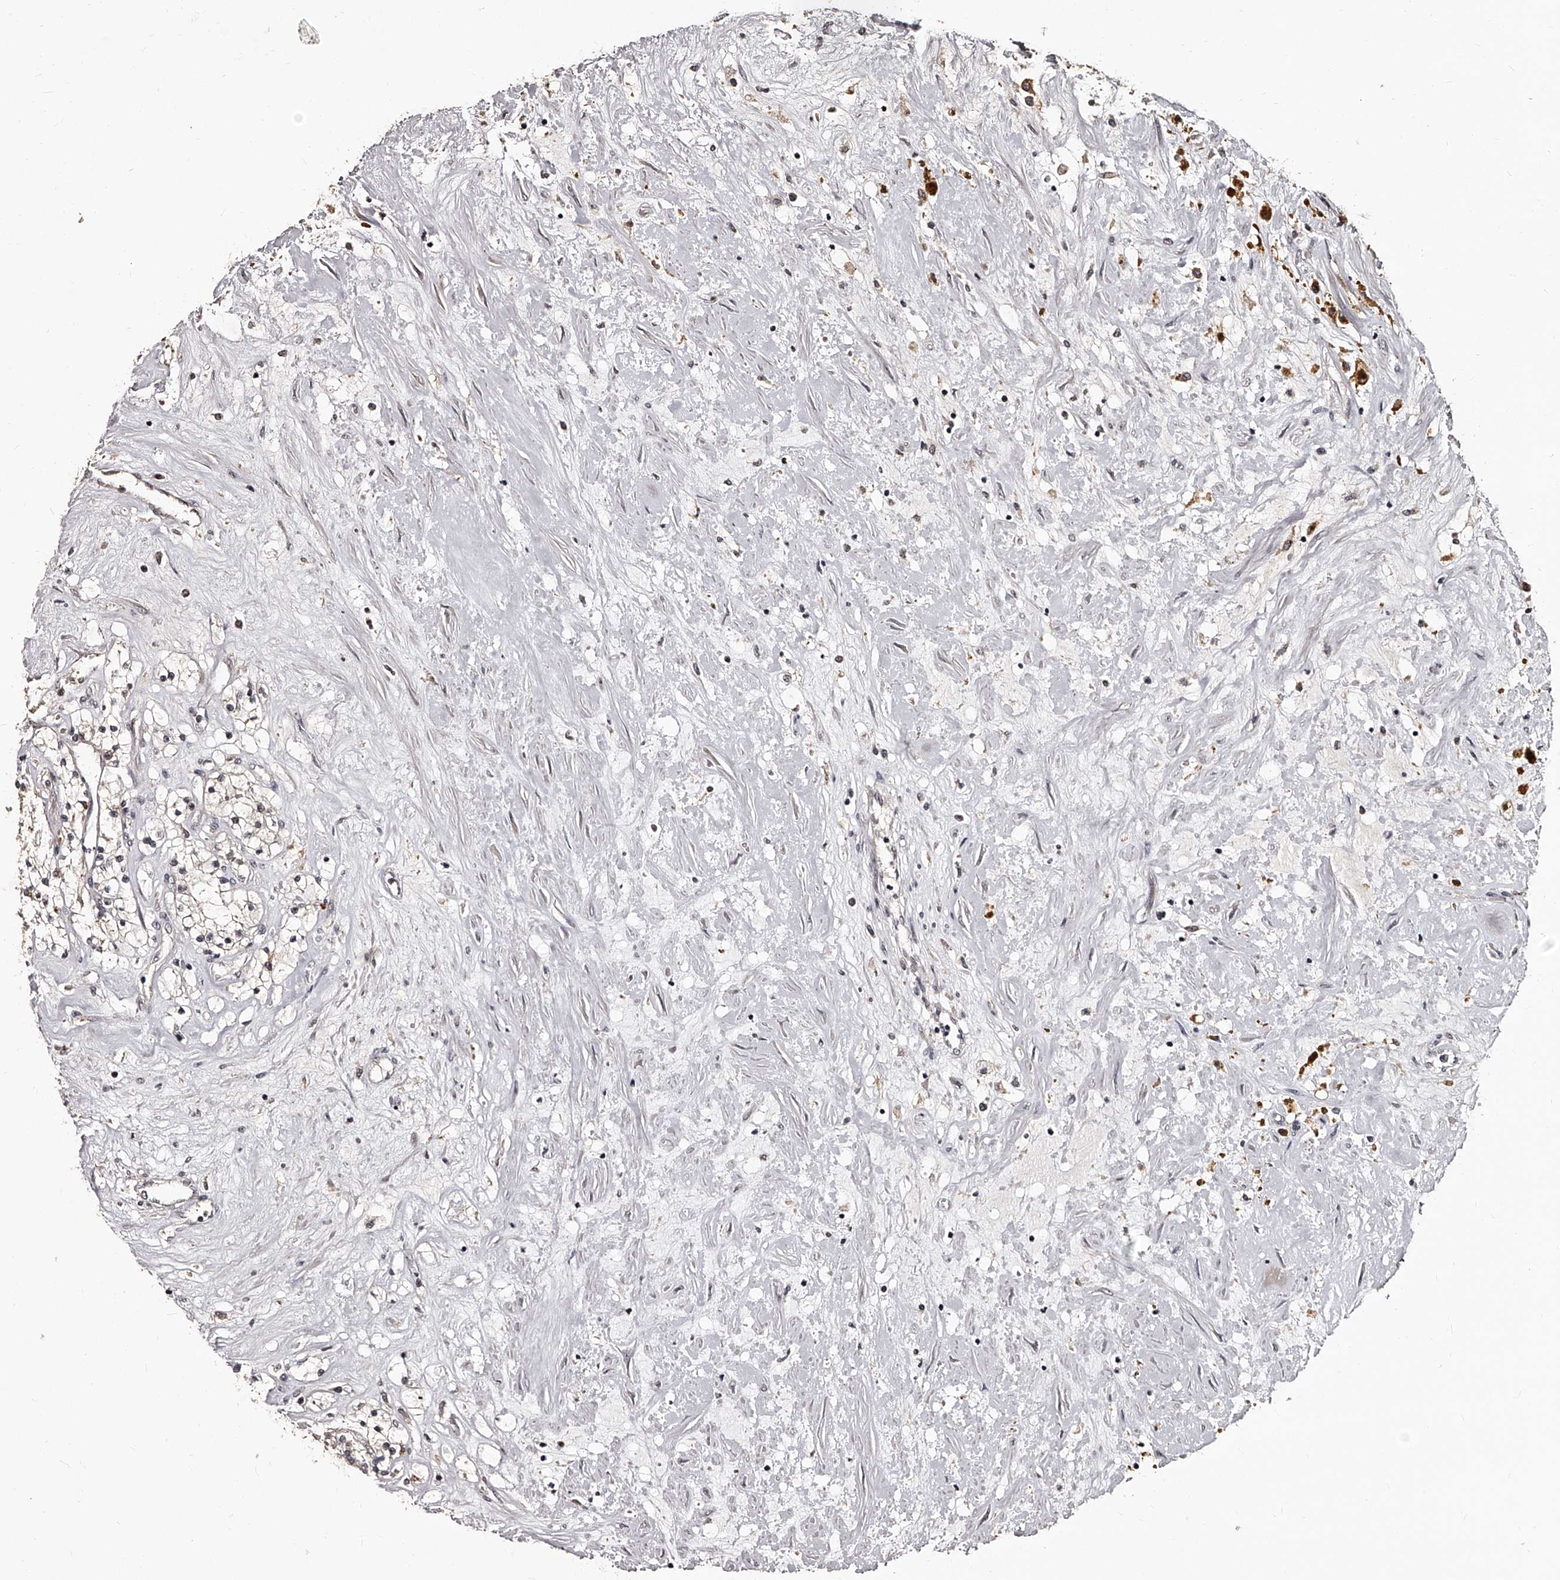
{"staining": {"intensity": "weak", "quantity": "25%-75%", "location": "cytoplasmic/membranous"}, "tissue": "renal cancer", "cell_type": "Tumor cells", "image_type": "cancer", "snomed": [{"axis": "morphology", "description": "Normal tissue, NOS"}, {"axis": "morphology", "description": "Adenocarcinoma, NOS"}, {"axis": "topography", "description": "Kidney"}], "caption": "DAB (3,3'-diaminobenzidine) immunohistochemical staining of renal adenocarcinoma reveals weak cytoplasmic/membranous protein staining in approximately 25%-75% of tumor cells.", "gene": "TSHR", "patient": {"sex": "male", "age": 68}}